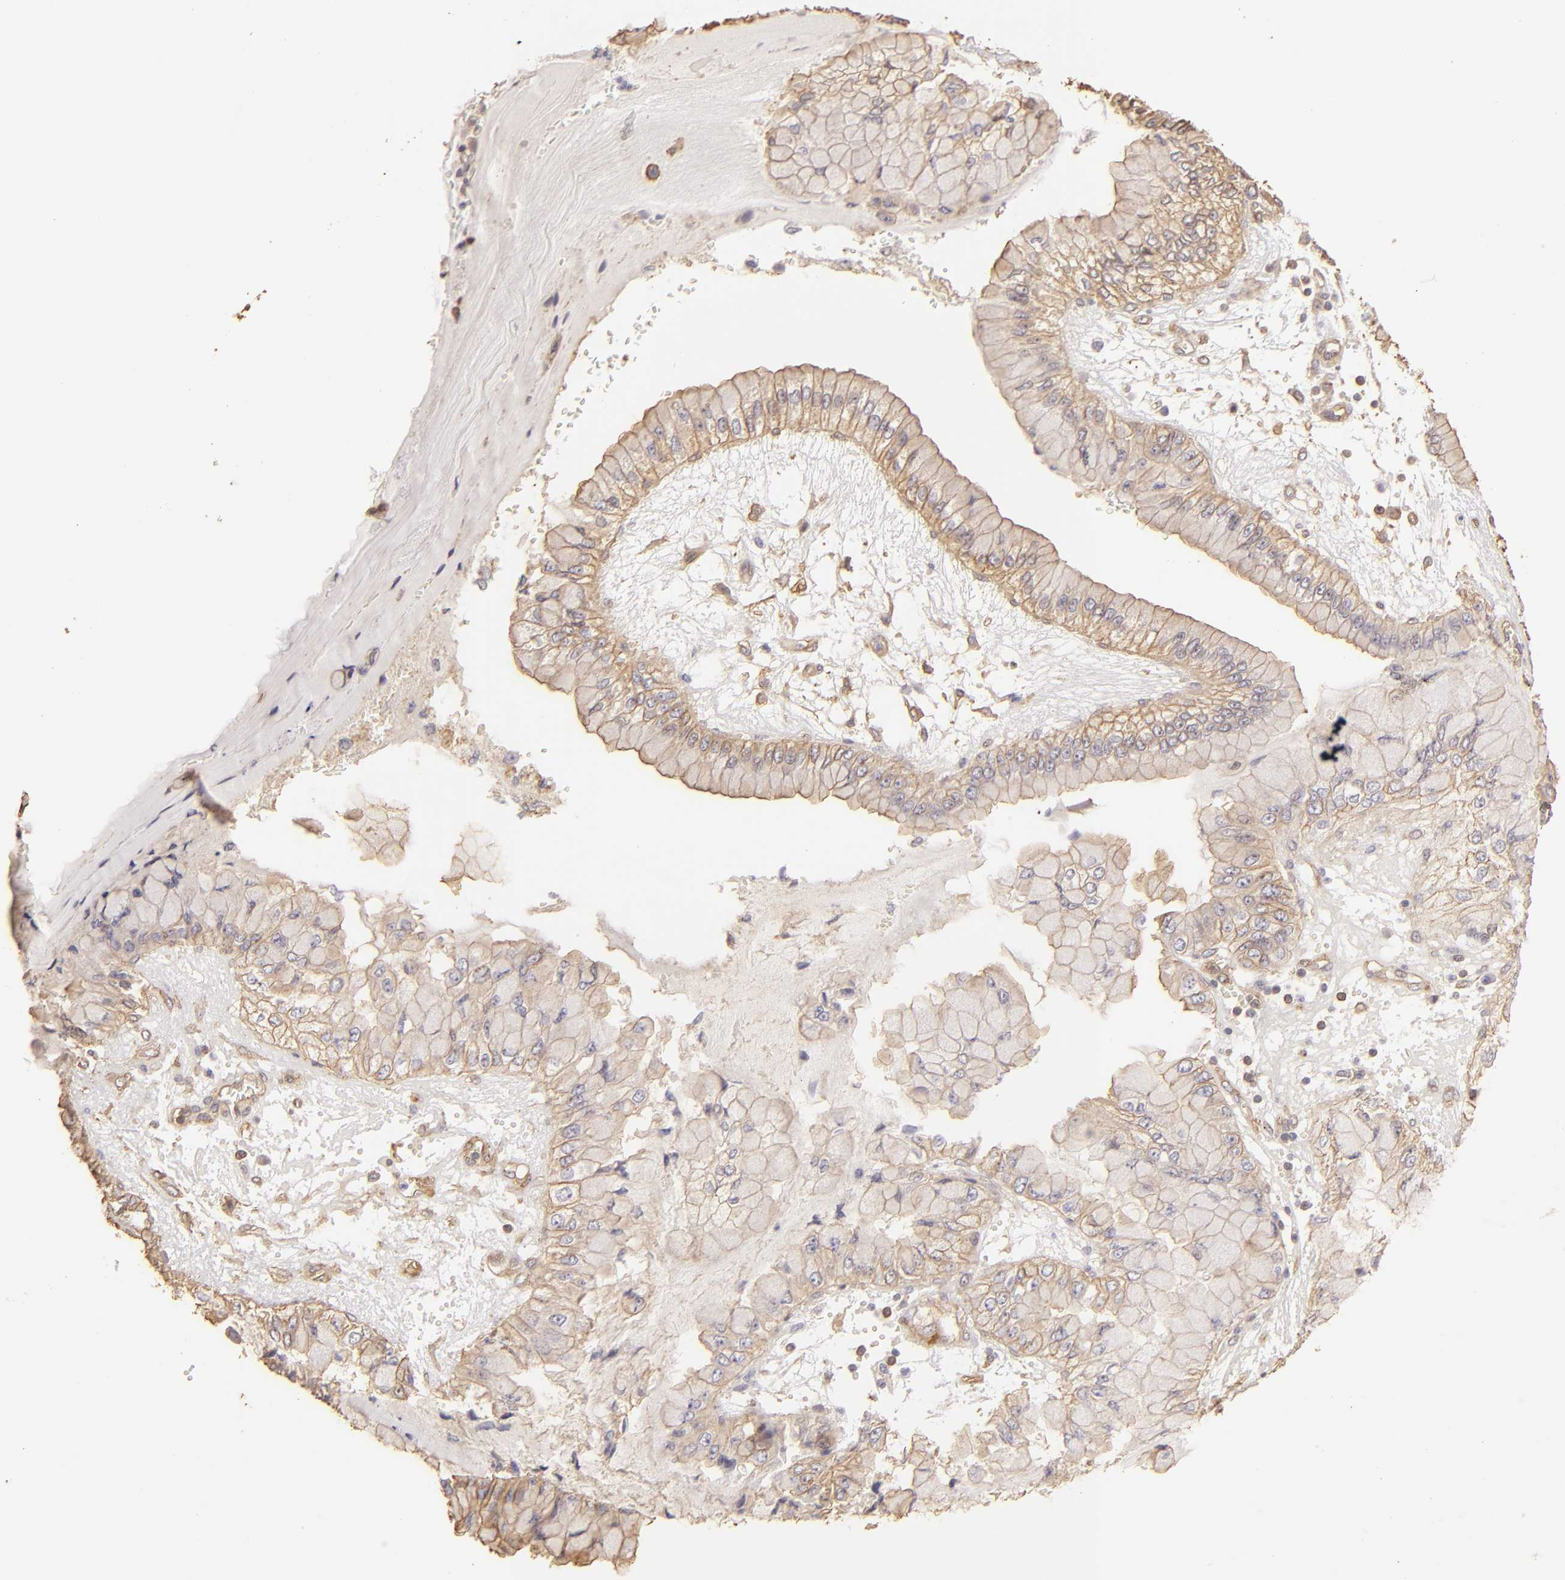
{"staining": {"intensity": "weak", "quantity": ">75%", "location": "cytoplasmic/membranous"}, "tissue": "liver cancer", "cell_type": "Tumor cells", "image_type": "cancer", "snomed": [{"axis": "morphology", "description": "Cholangiocarcinoma"}, {"axis": "topography", "description": "Liver"}], "caption": "Weak cytoplasmic/membranous expression for a protein is seen in about >75% of tumor cells of liver cancer using immunohistochemistry.", "gene": "HSPB6", "patient": {"sex": "female", "age": 79}}